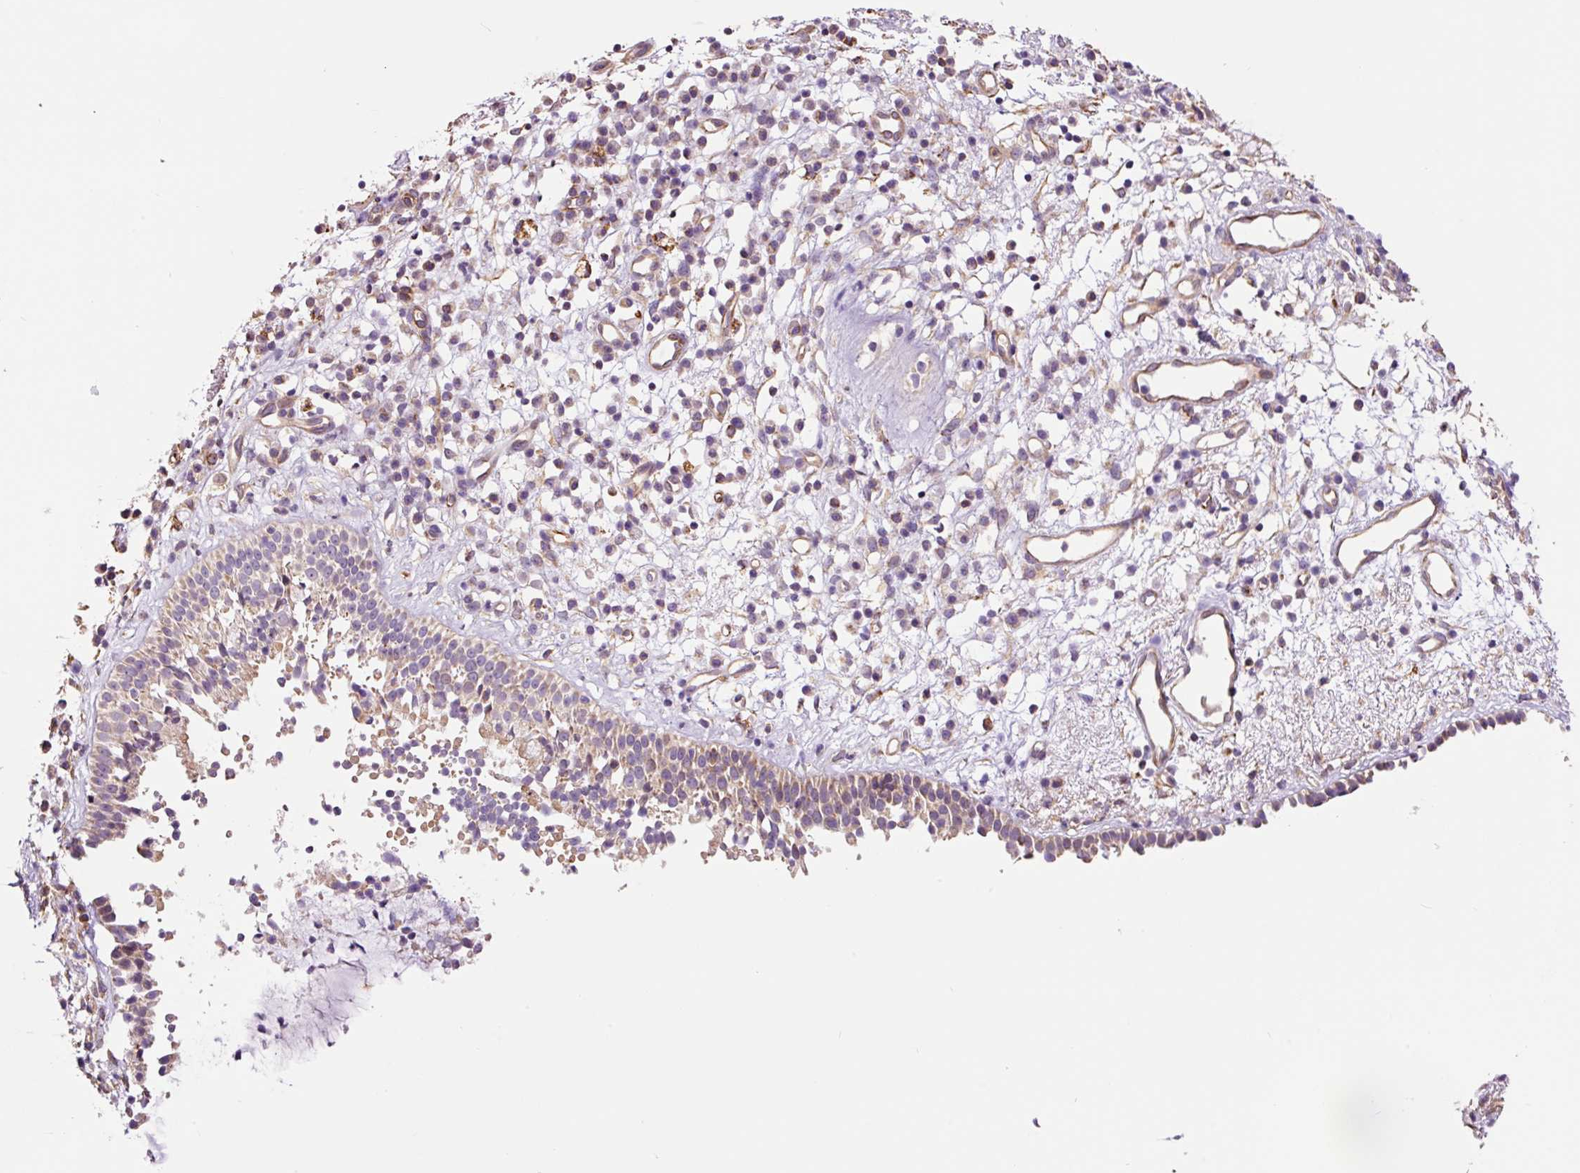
{"staining": {"intensity": "weak", "quantity": "25%-75%", "location": "cytoplasmic/membranous"}, "tissue": "nasopharynx", "cell_type": "Respiratory epithelial cells", "image_type": "normal", "snomed": [{"axis": "morphology", "description": "Normal tissue, NOS"}, {"axis": "topography", "description": "Nasopharynx"}], "caption": "Immunohistochemistry (IHC) image of normal nasopharynx: nasopharynx stained using IHC displays low levels of weak protein expression localized specifically in the cytoplasmic/membranous of respiratory epithelial cells, appearing as a cytoplasmic/membranous brown color.", "gene": "PCK2", "patient": {"sex": "male", "age": 21}}